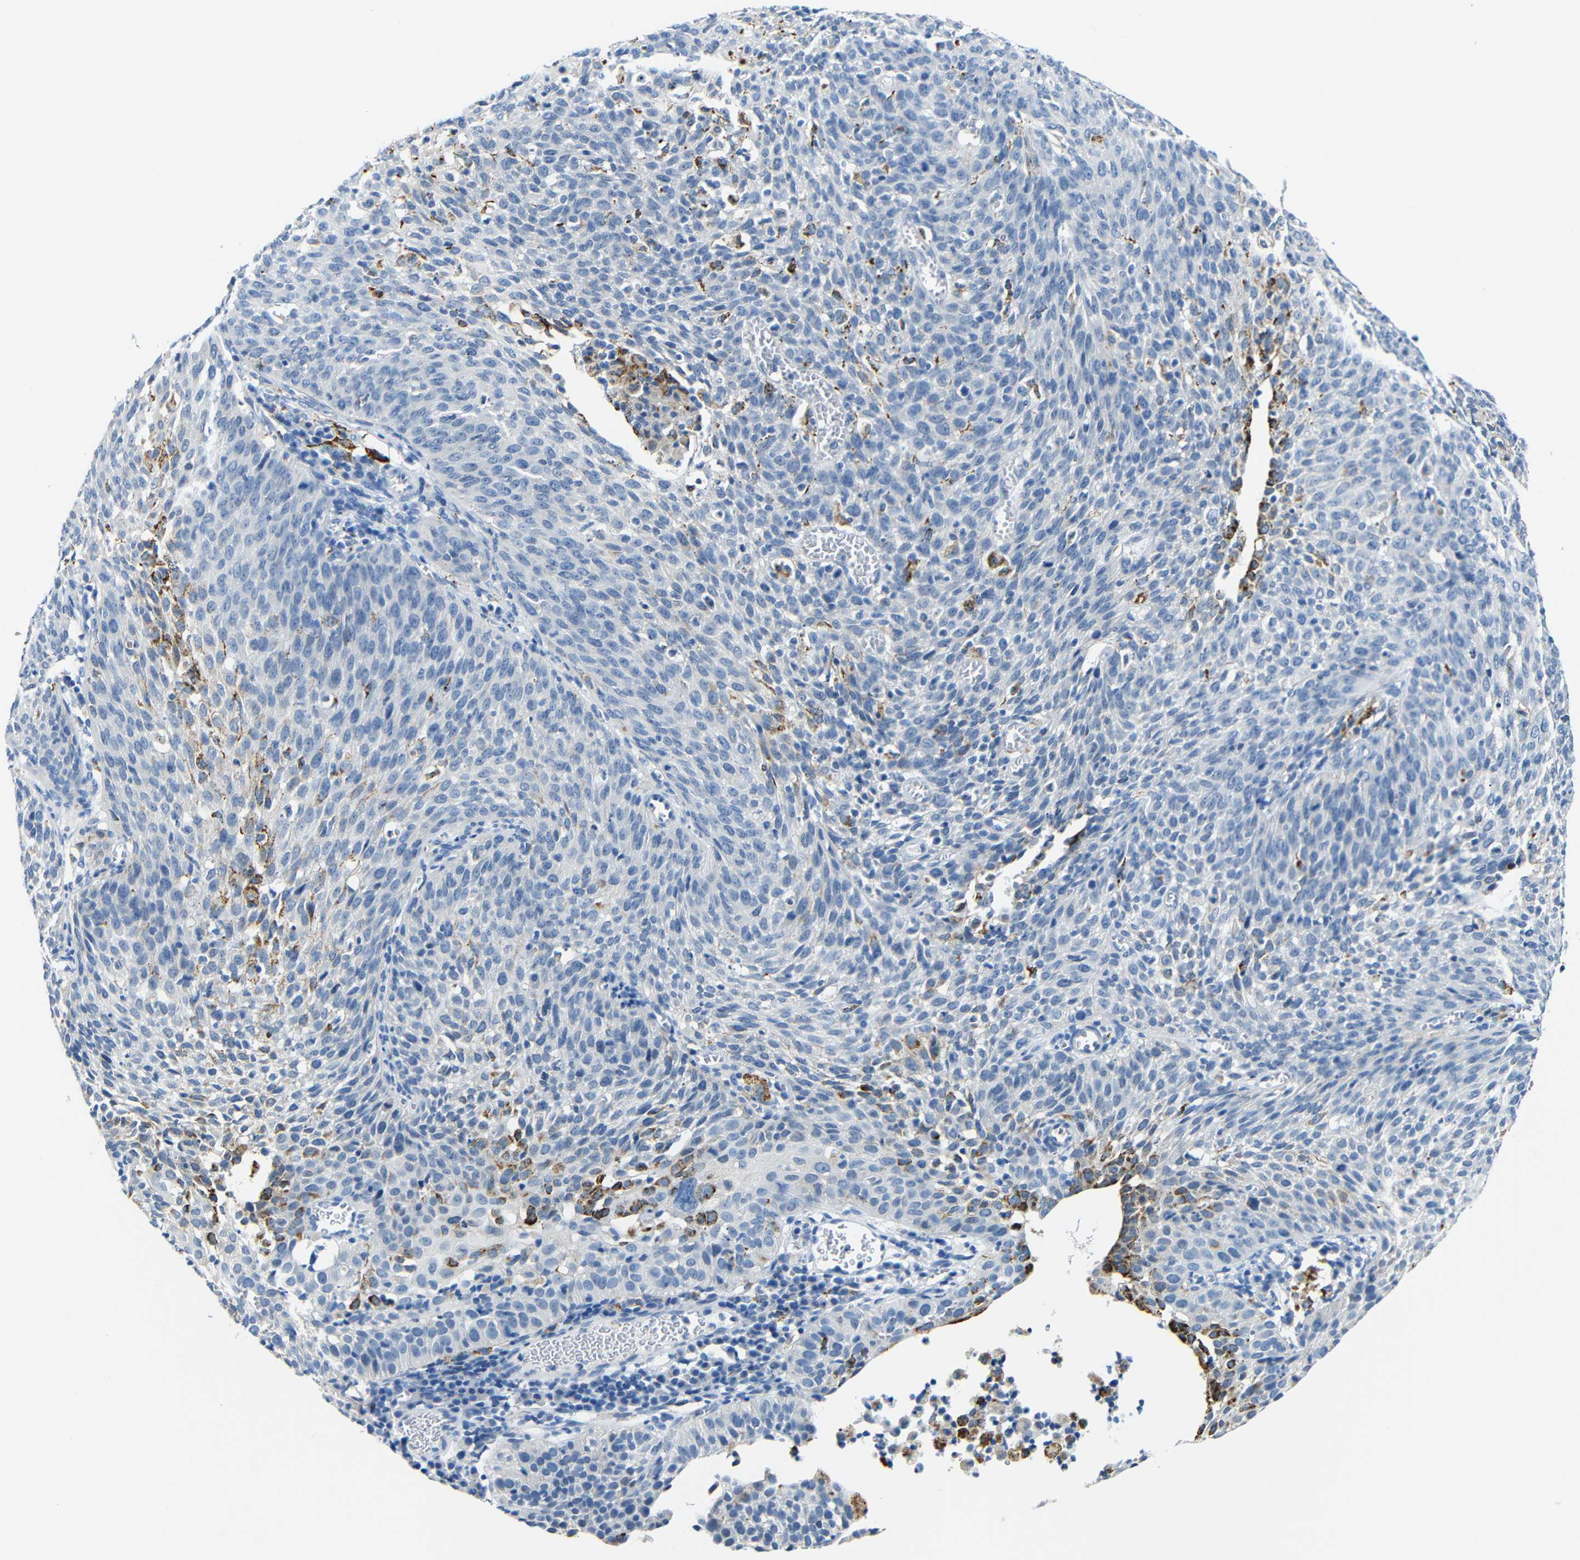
{"staining": {"intensity": "moderate", "quantity": "<25%", "location": "cytoplasmic/membranous"}, "tissue": "cervical cancer", "cell_type": "Tumor cells", "image_type": "cancer", "snomed": [{"axis": "morphology", "description": "Squamous cell carcinoma, NOS"}, {"axis": "topography", "description": "Cervix"}], "caption": "This is a photomicrograph of IHC staining of cervical cancer (squamous cell carcinoma), which shows moderate positivity in the cytoplasmic/membranous of tumor cells.", "gene": "C15orf48", "patient": {"sex": "female", "age": 38}}